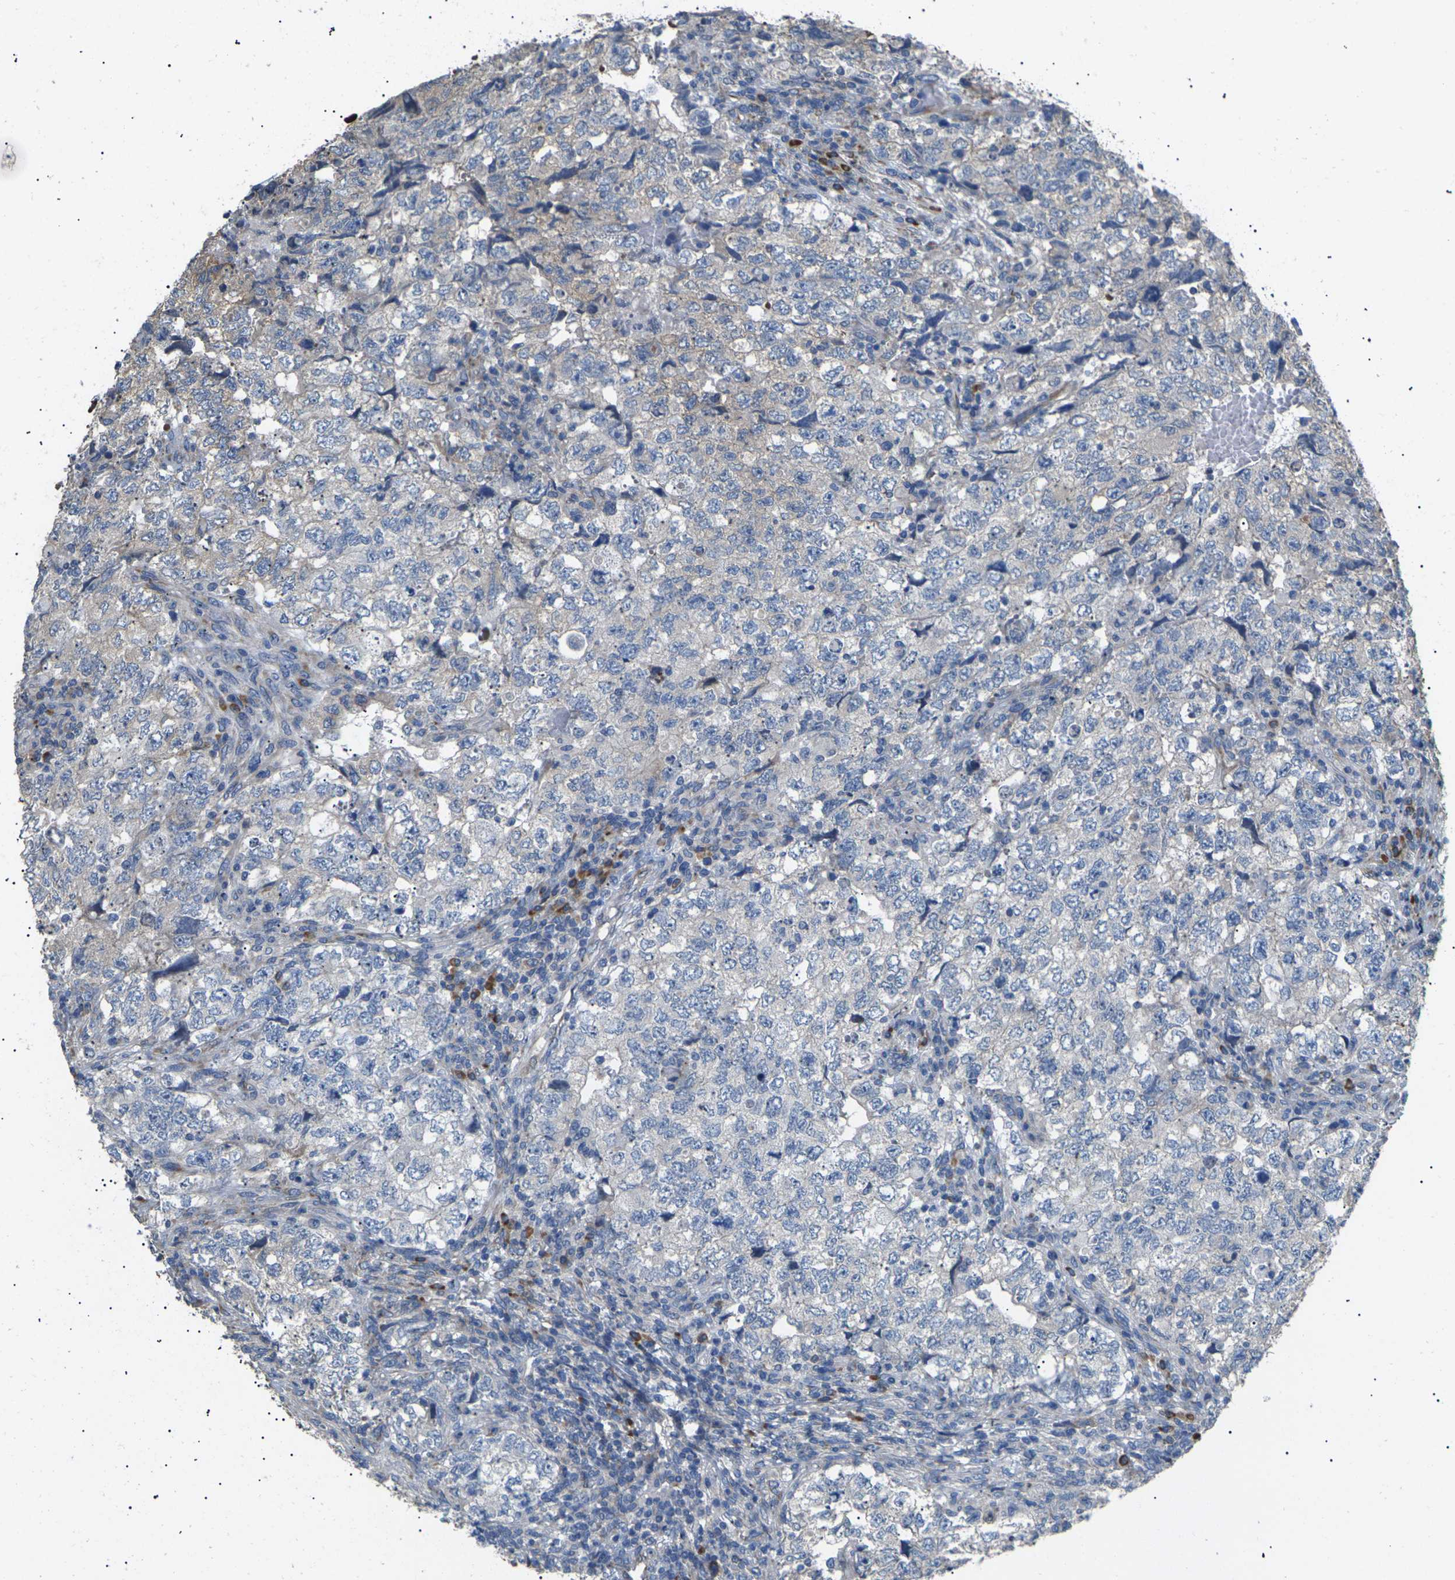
{"staining": {"intensity": "negative", "quantity": "none", "location": "none"}, "tissue": "testis cancer", "cell_type": "Tumor cells", "image_type": "cancer", "snomed": [{"axis": "morphology", "description": "Carcinoma, Embryonal, NOS"}, {"axis": "topography", "description": "Testis"}], "caption": "Photomicrograph shows no protein staining in tumor cells of testis cancer tissue.", "gene": "KLHDC8B", "patient": {"sex": "male", "age": 36}}